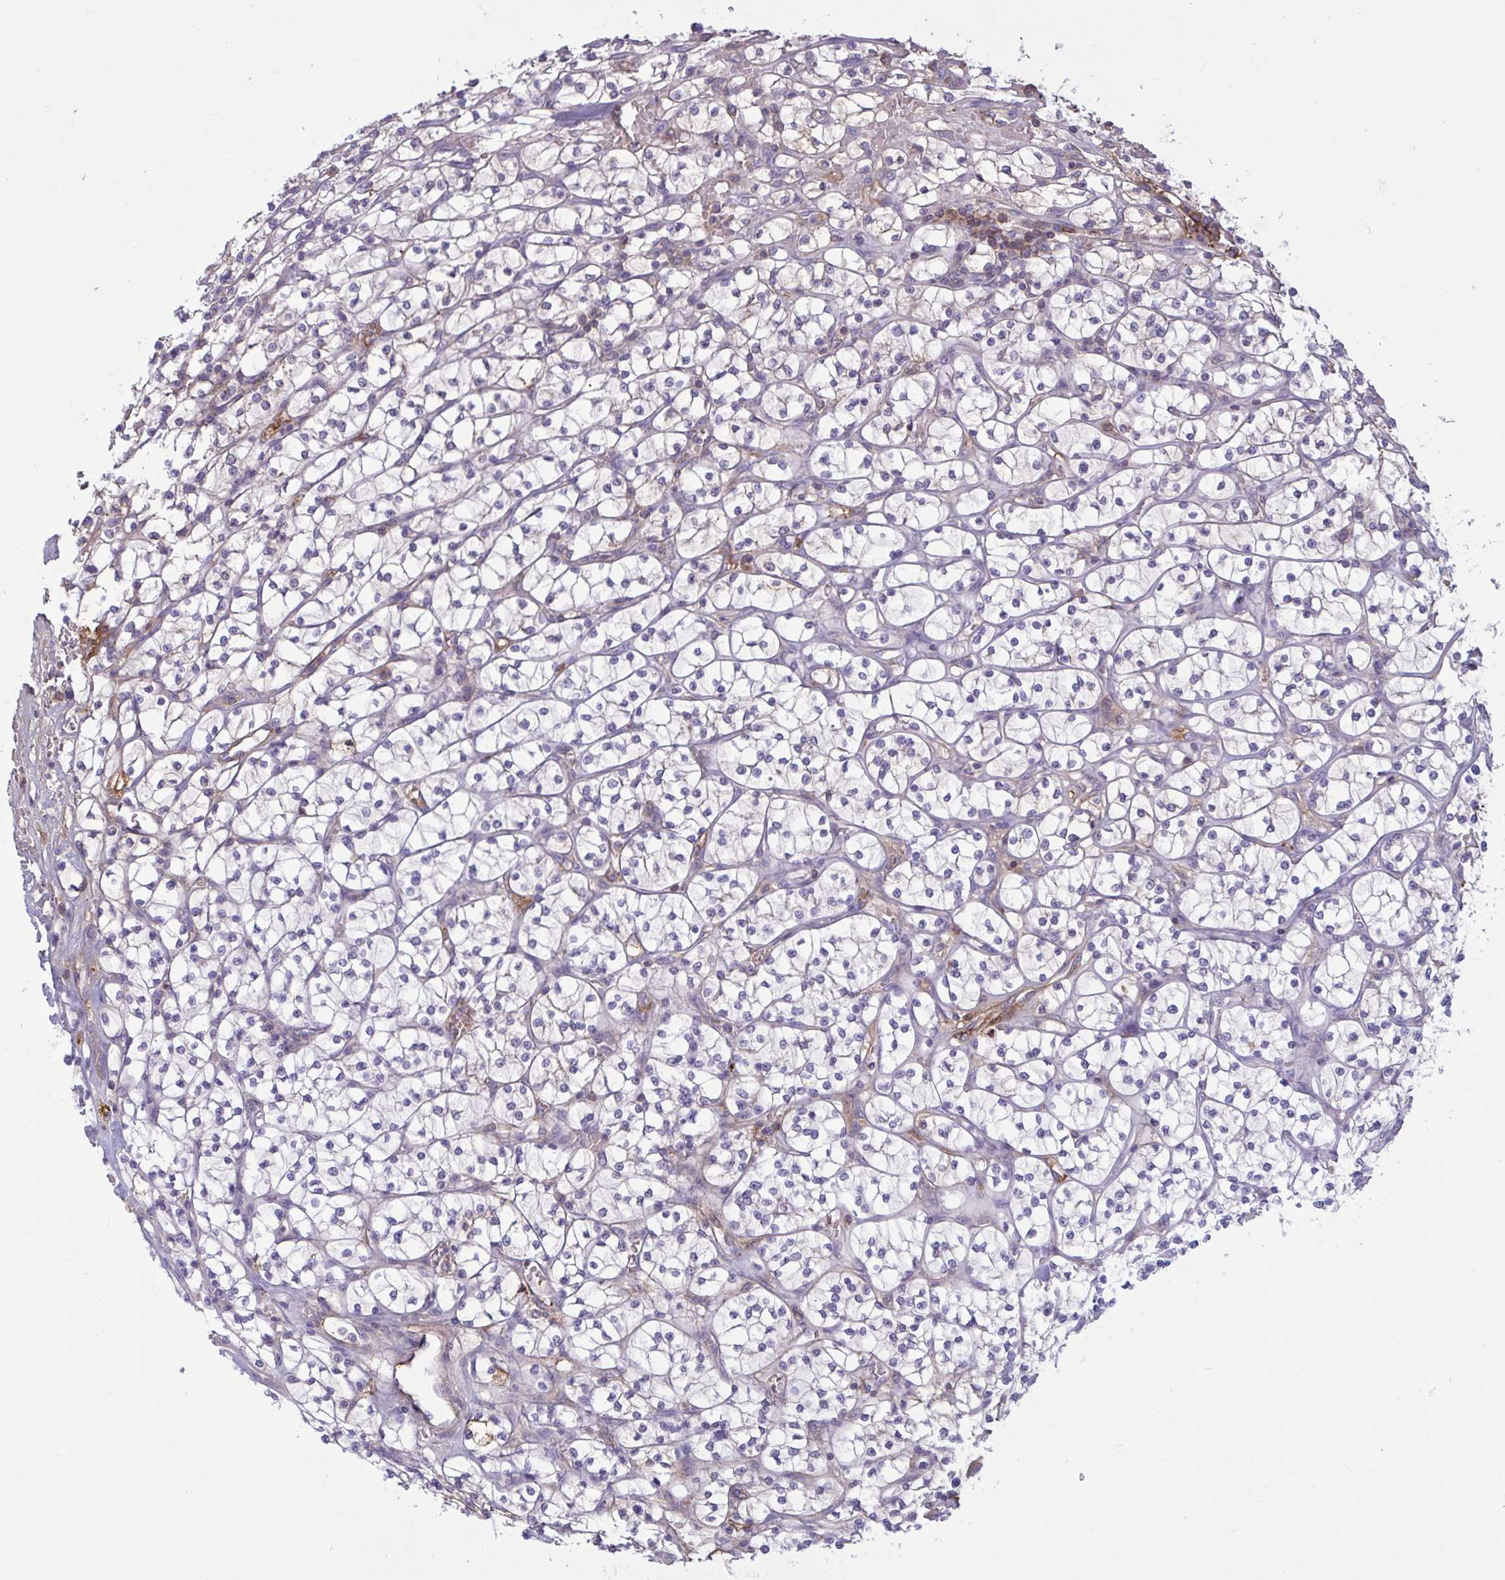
{"staining": {"intensity": "negative", "quantity": "none", "location": "none"}, "tissue": "renal cancer", "cell_type": "Tumor cells", "image_type": "cancer", "snomed": [{"axis": "morphology", "description": "Adenocarcinoma, NOS"}, {"axis": "topography", "description": "Kidney"}], "caption": "There is no significant positivity in tumor cells of renal cancer (adenocarcinoma).", "gene": "IL1R1", "patient": {"sex": "female", "age": 64}}